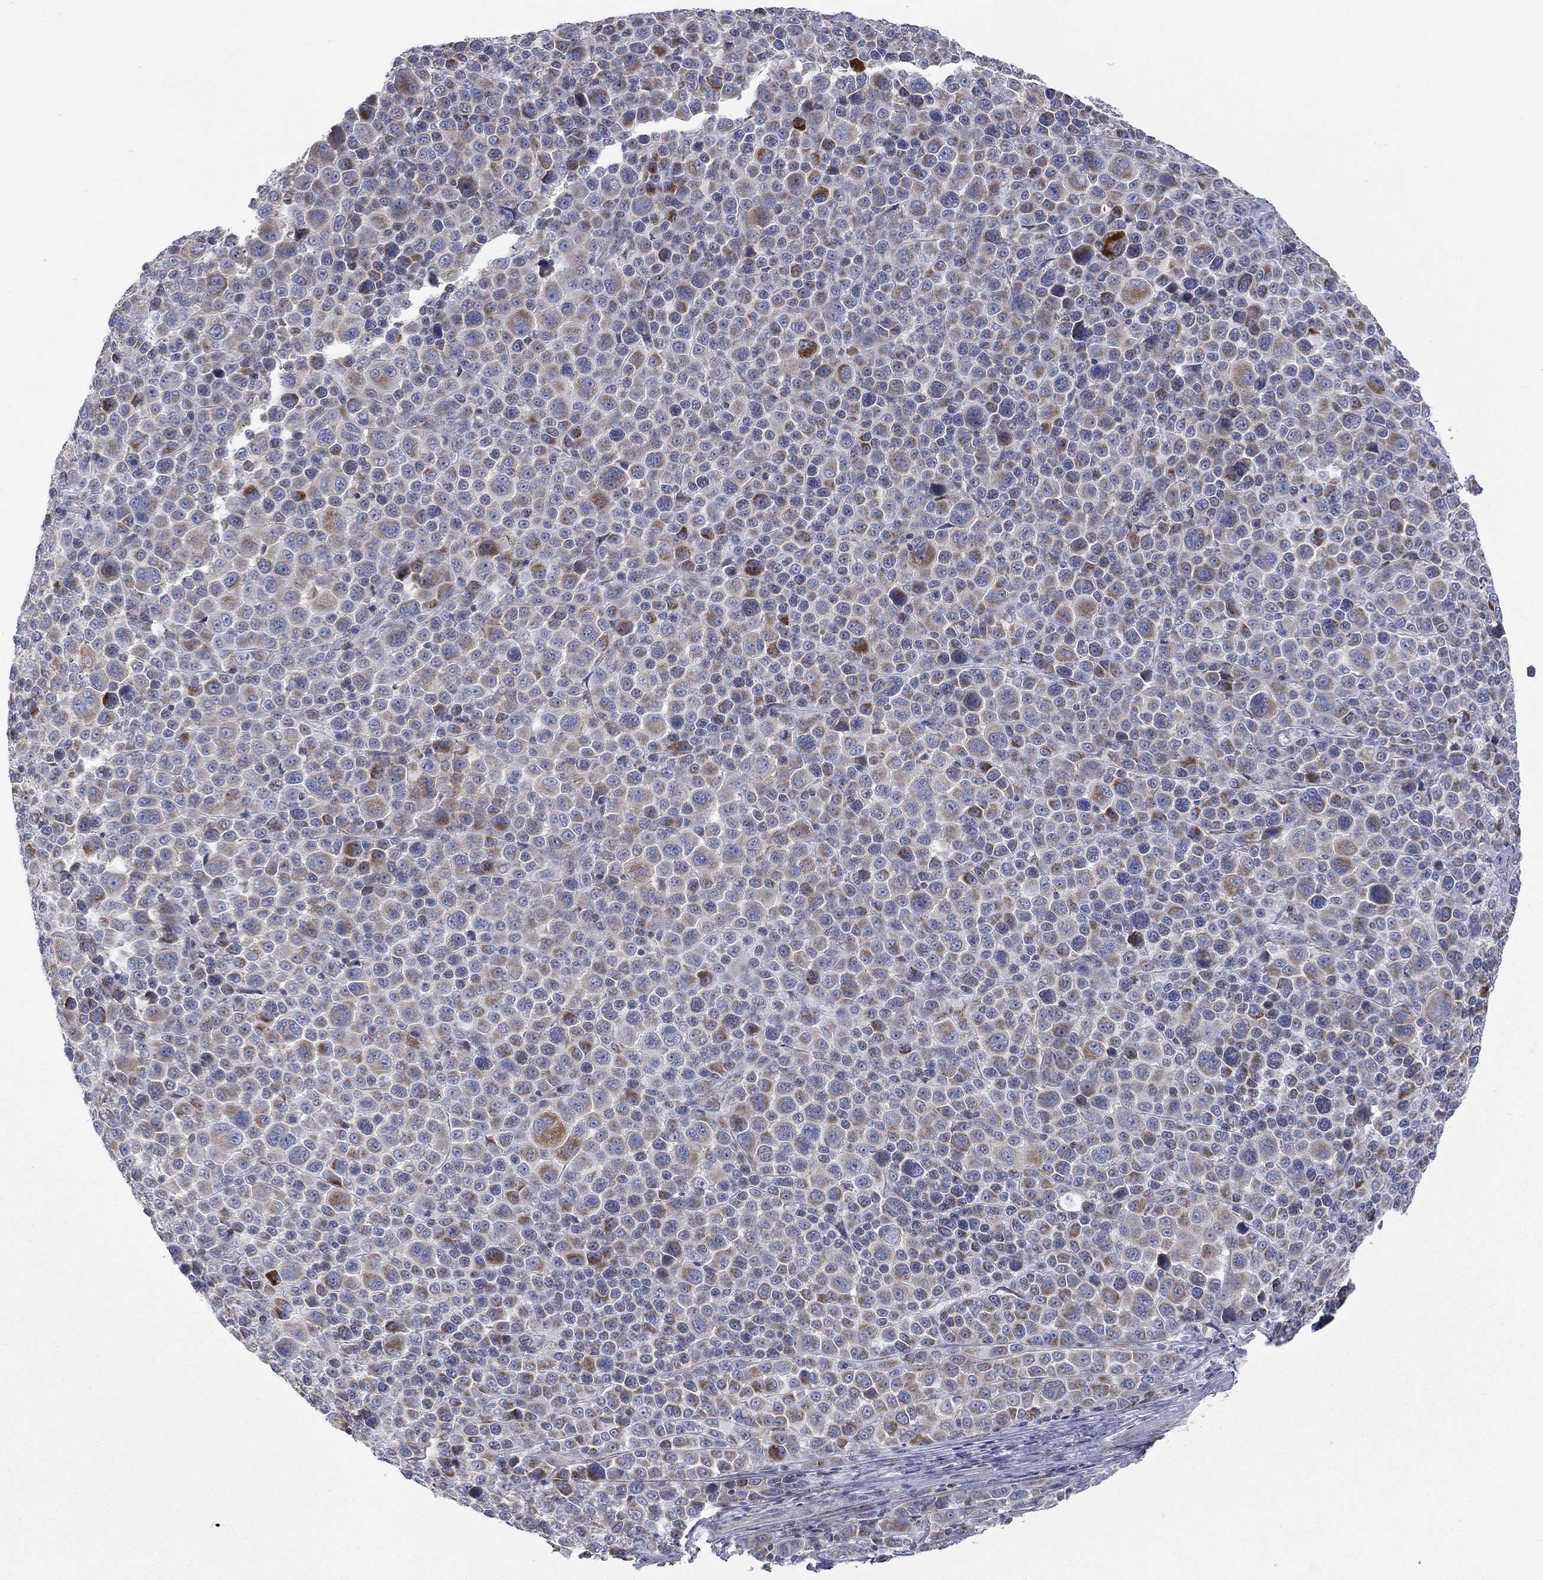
{"staining": {"intensity": "moderate", "quantity": "25%-75%", "location": "cytoplasmic/membranous"}, "tissue": "melanoma", "cell_type": "Tumor cells", "image_type": "cancer", "snomed": [{"axis": "morphology", "description": "Malignant melanoma, NOS"}, {"axis": "topography", "description": "Skin"}], "caption": "Moderate cytoplasmic/membranous expression is seen in approximately 25%-75% of tumor cells in malignant melanoma.", "gene": "CISD1", "patient": {"sex": "female", "age": 57}}